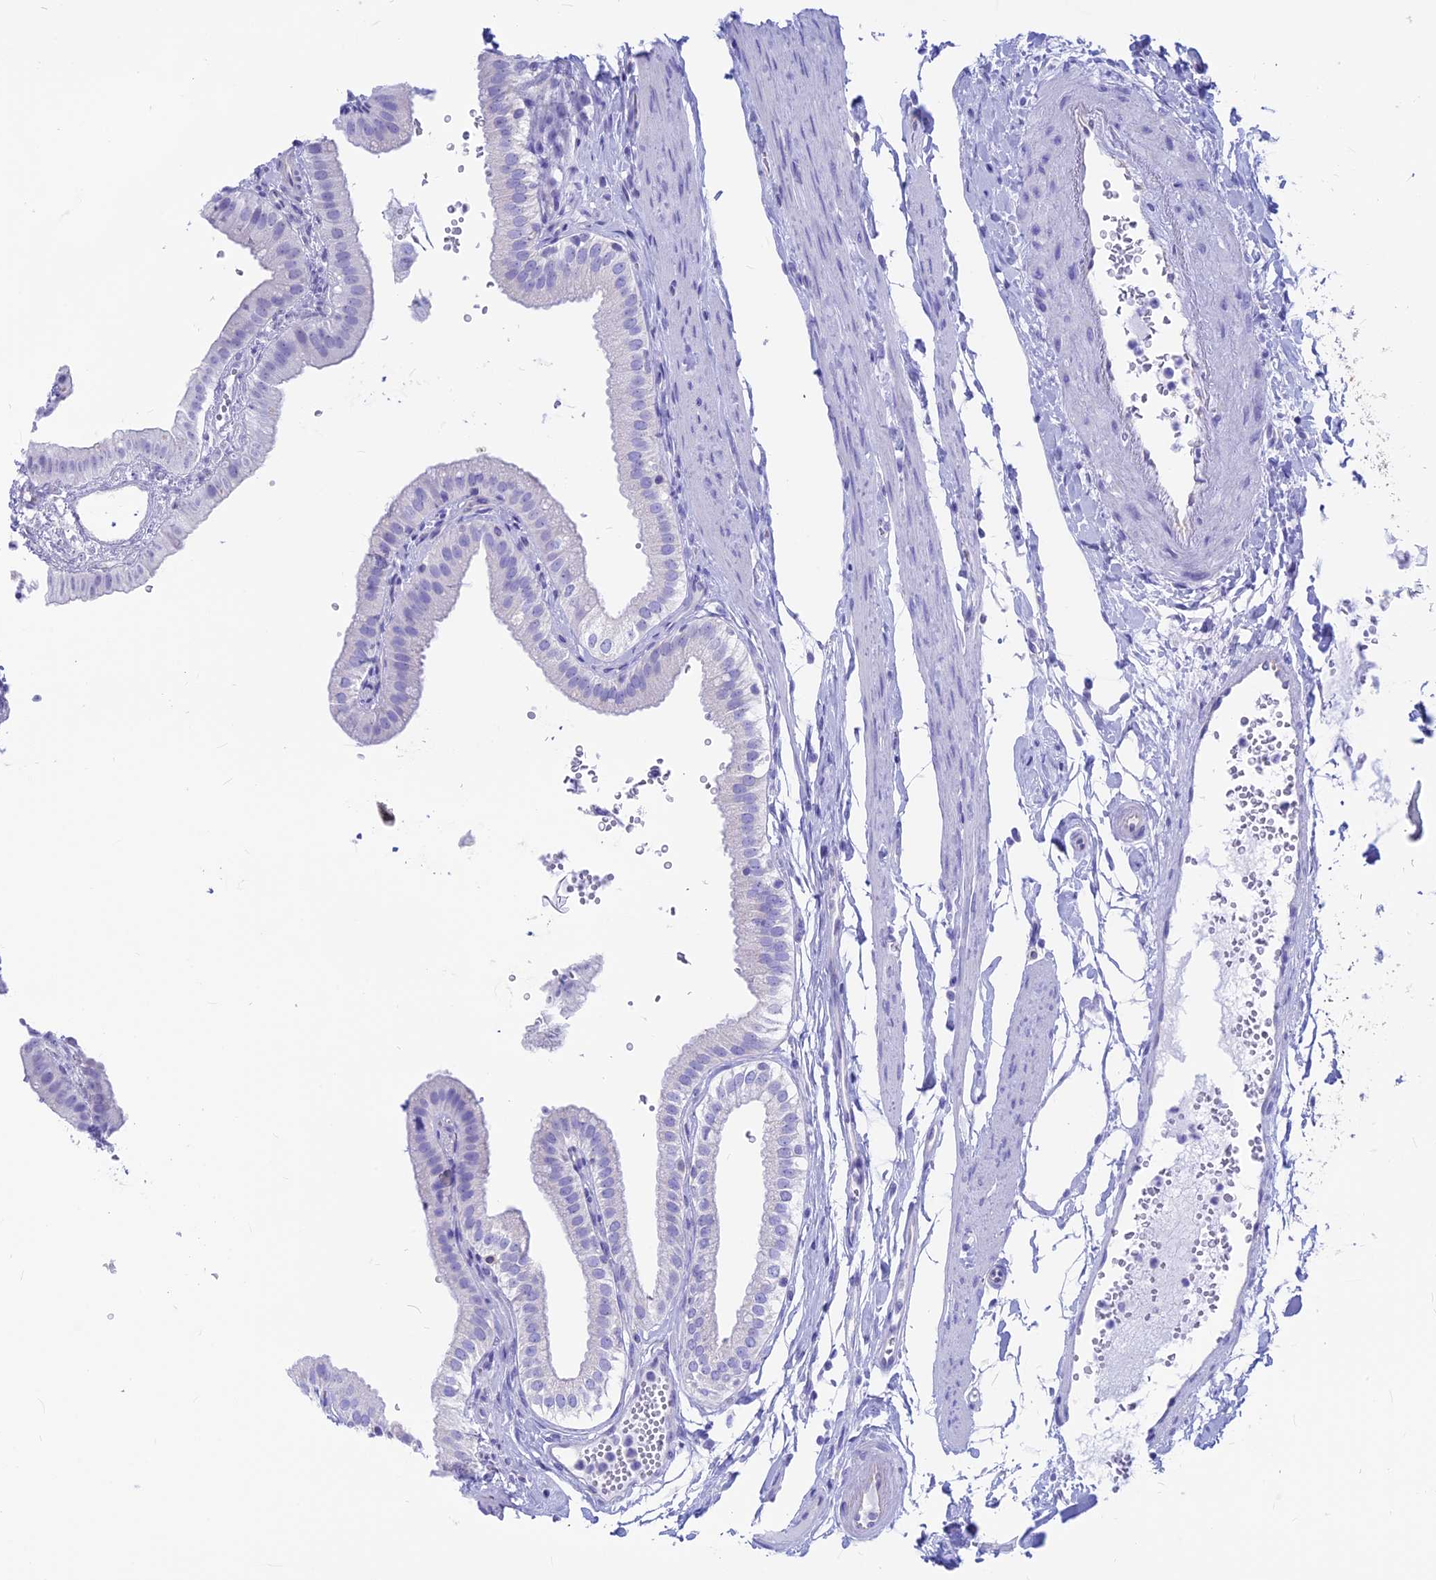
{"staining": {"intensity": "negative", "quantity": "none", "location": "none"}, "tissue": "gallbladder", "cell_type": "Glandular cells", "image_type": "normal", "snomed": [{"axis": "morphology", "description": "Normal tissue, NOS"}, {"axis": "topography", "description": "Gallbladder"}], "caption": "This is an immunohistochemistry (IHC) image of unremarkable gallbladder. There is no positivity in glandular cells.", "gene": "GNGT2", "patient": {"sex": "female", "age": 61}}